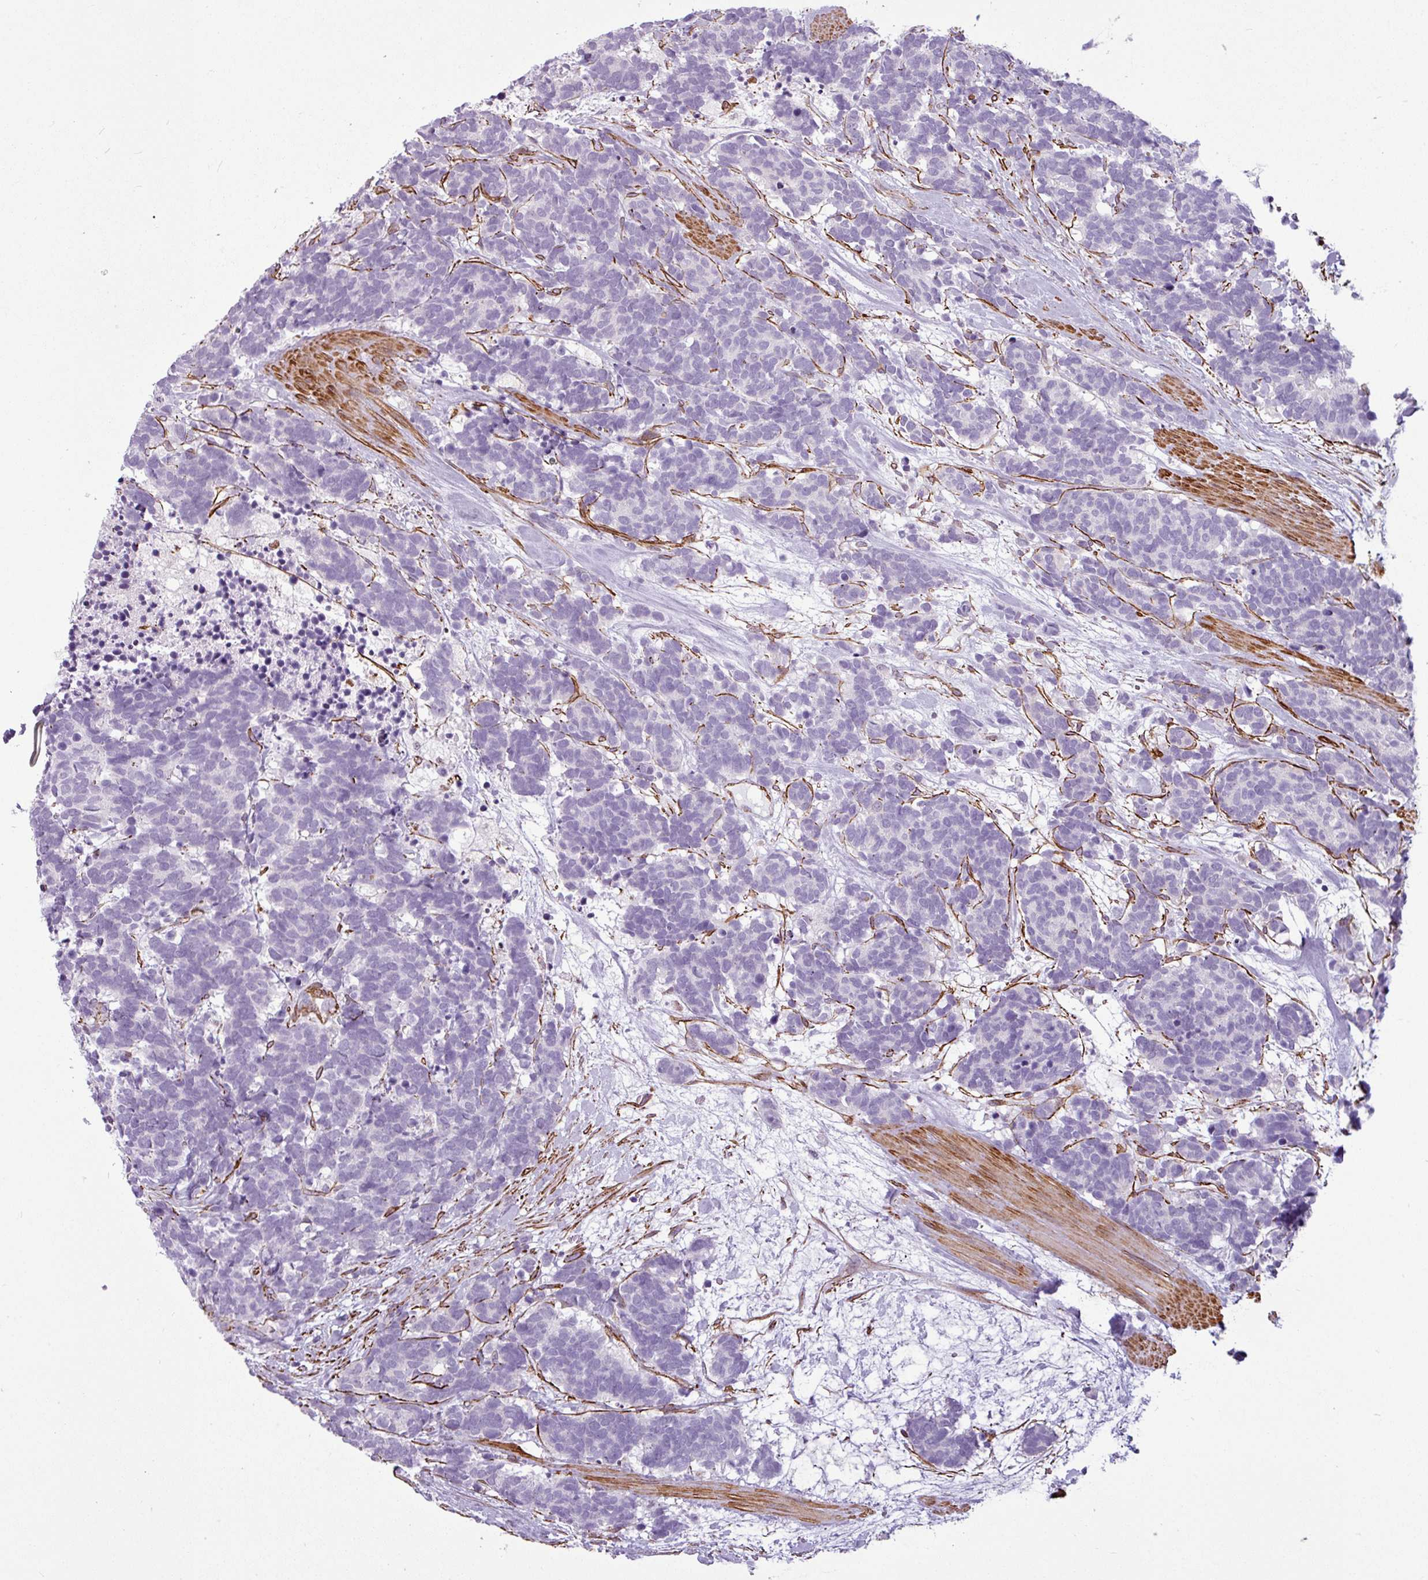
{"staining": {"intensity": "negative", "quantity": "none", "location": "none"}, "tissue": "carcinoid", "cell_type": "Tumor cells", "image_type": "cancer", "snomed": [{"axis": "morphology", "description": "Carcinoma, NOS"}, {"axis": "morphology", "description": "Carcinoid, malignant, NOS"}, {"axis": "topography", "description": "Prostate"}], "caption": "Carcinoma was stained to show a protein in brown. There is no significant positivity in tumor cells. (DAB (3,3'-diaminobenzidine) immunohistochemistry, high magnification).", "gene": "ATP10A", "patient": {"sex": "male", "age": 57}}